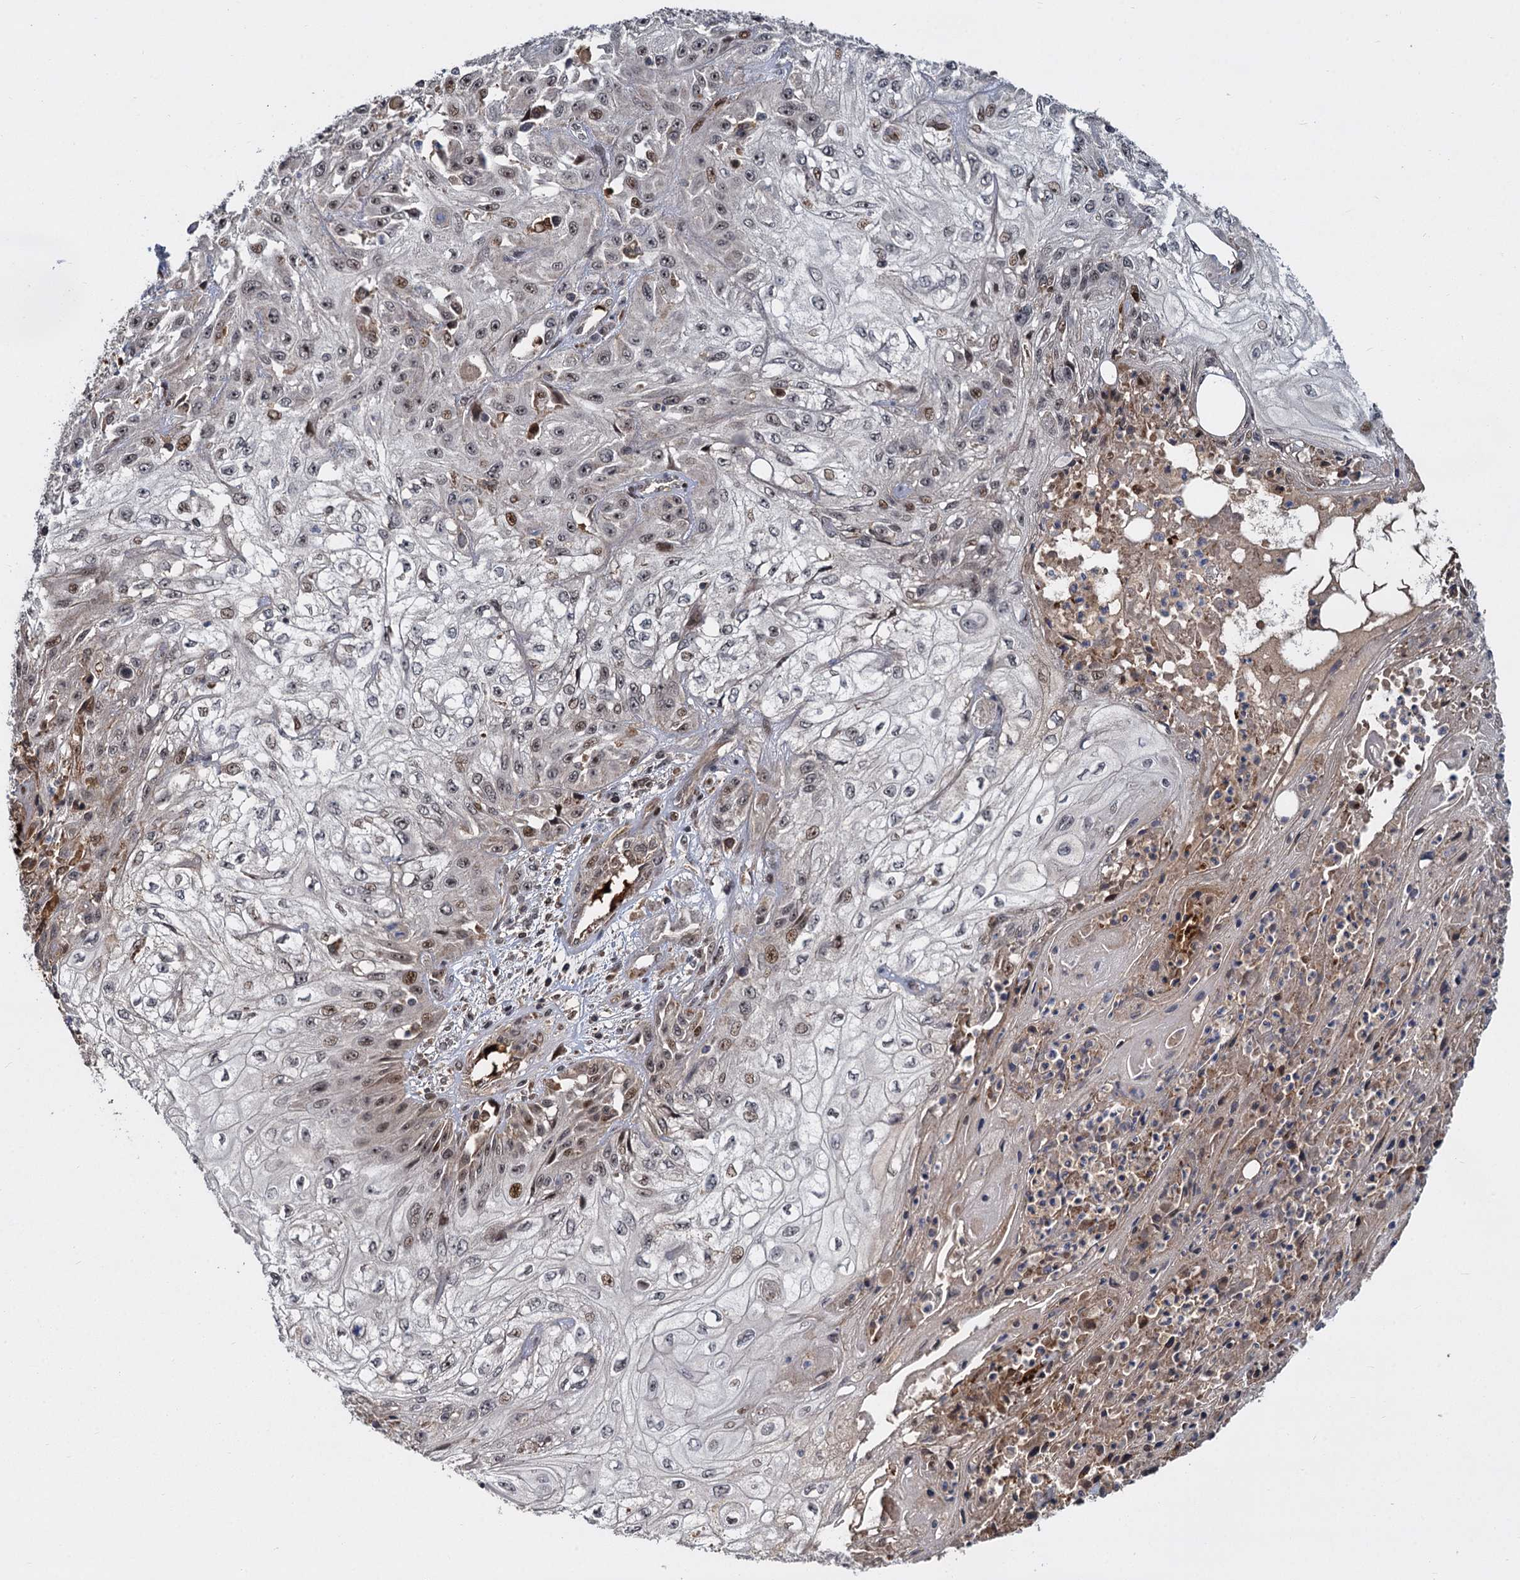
{"staining": {"intensity": "moderate", "quantity": "25%-75%", "location": "nuclear"}, "tissue": "skin cancer", "cell_type": "Tumor cells", "image_type": "cancer", "snomed": [{"axis": "morphology", "description": "Squamous cell carcinoma, NOS"}, {"axis": "morphology", "description": "Squamous cell carcinoma, metastatic, NOS"}, {"axis": "topography", "description": "Skin"}, {"axis": "topography", "description": "Lymph node"}], "caption": "Protein expression analysis of skin cancer displays moderate nuclear staining in approximately 25%-75% of tumor cells.", "gene": "FANCI", "patient": {"sex": "male", "age": 75}}